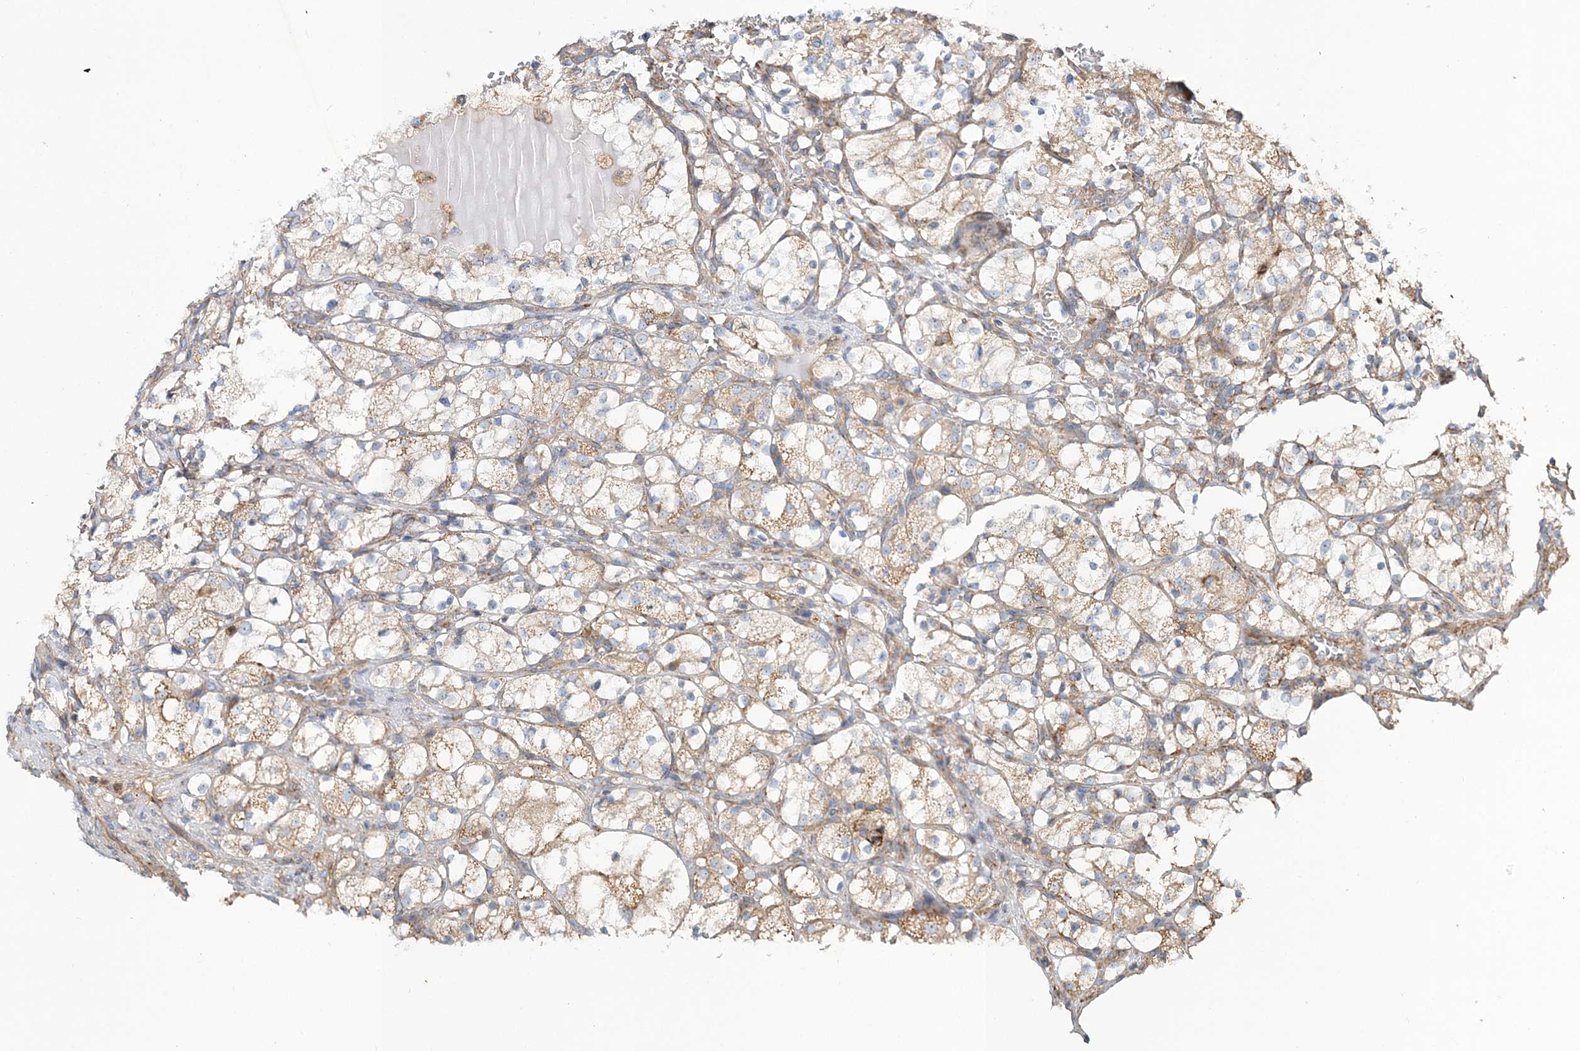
{"staining": {"intensity": "weak", "quantity": ">75%", "location": "cytoplasmic/membranous"}, "tissue": "renal cancer", "cell_type": "Tumor cells", "image_type": "cancer", "snomed": [{"axis": "morphology", "description": "Adenocarcinoma, NOS"}, {"axis": "topography", "description": "Kidney"}], "caption": "Immunohistochemical staining of adenocarcinoma (renal) displays low levels of weak cytoplasmic/membranous positivity in about >75% of tumor cells.", "gene": "ZFYVE16", "patient": {"sex": "female", "age": 69}}